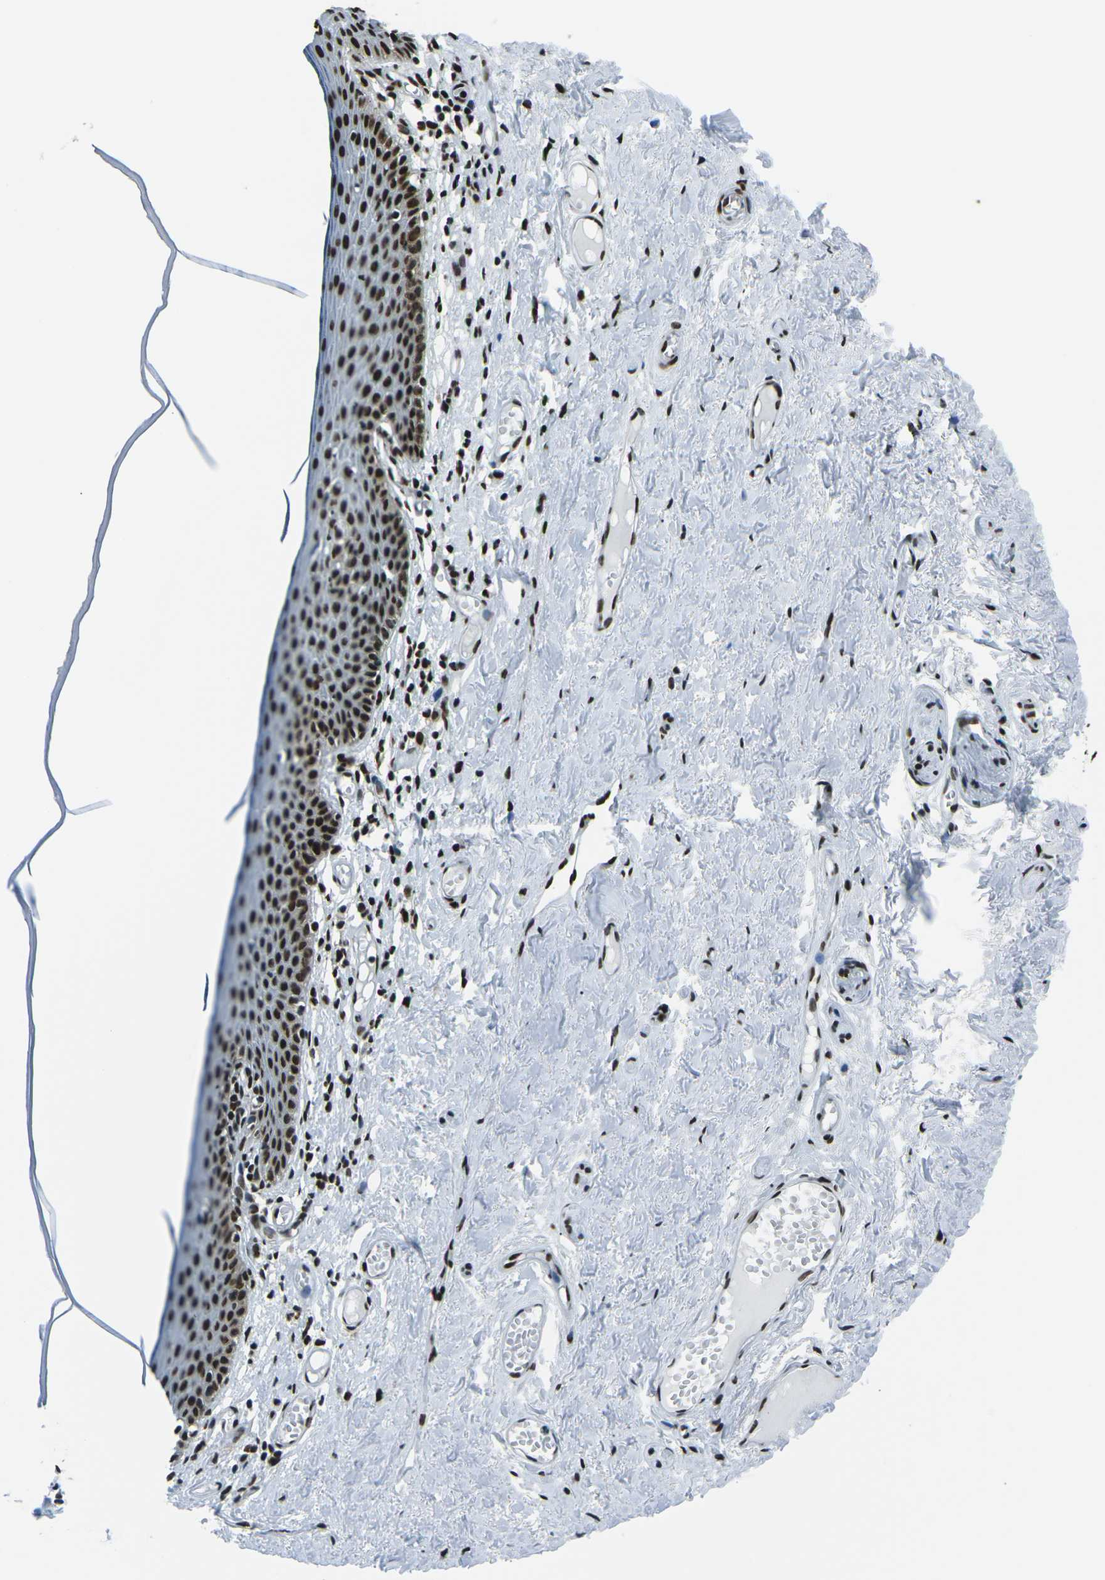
{"staining": {"intensity": "strong", "quantity": ">75%", "location": "nuclear"}, "tissue": "skin", "cell_type": "Epidermal cells", "image_type": "normal", "snomed": [{"axis": "morphology", "description": "Normal tissue, NOS"}, {"axis": "topography", "description": "Adipose tissue"}, {"axis": "topography", "description": "Vascular tissue"}, {"axis": "topography", "description": "Anal"}, {"axis": "topography", "description": "Peripheral nerve tissue"}], "caption": "IHC of unremarkable human skin demonstrates high levels of strong nuclear positivity in about >75% of epidermal cells.", "gene": "HNRNPL", "patient": {"sex": "female", "age": 54}}